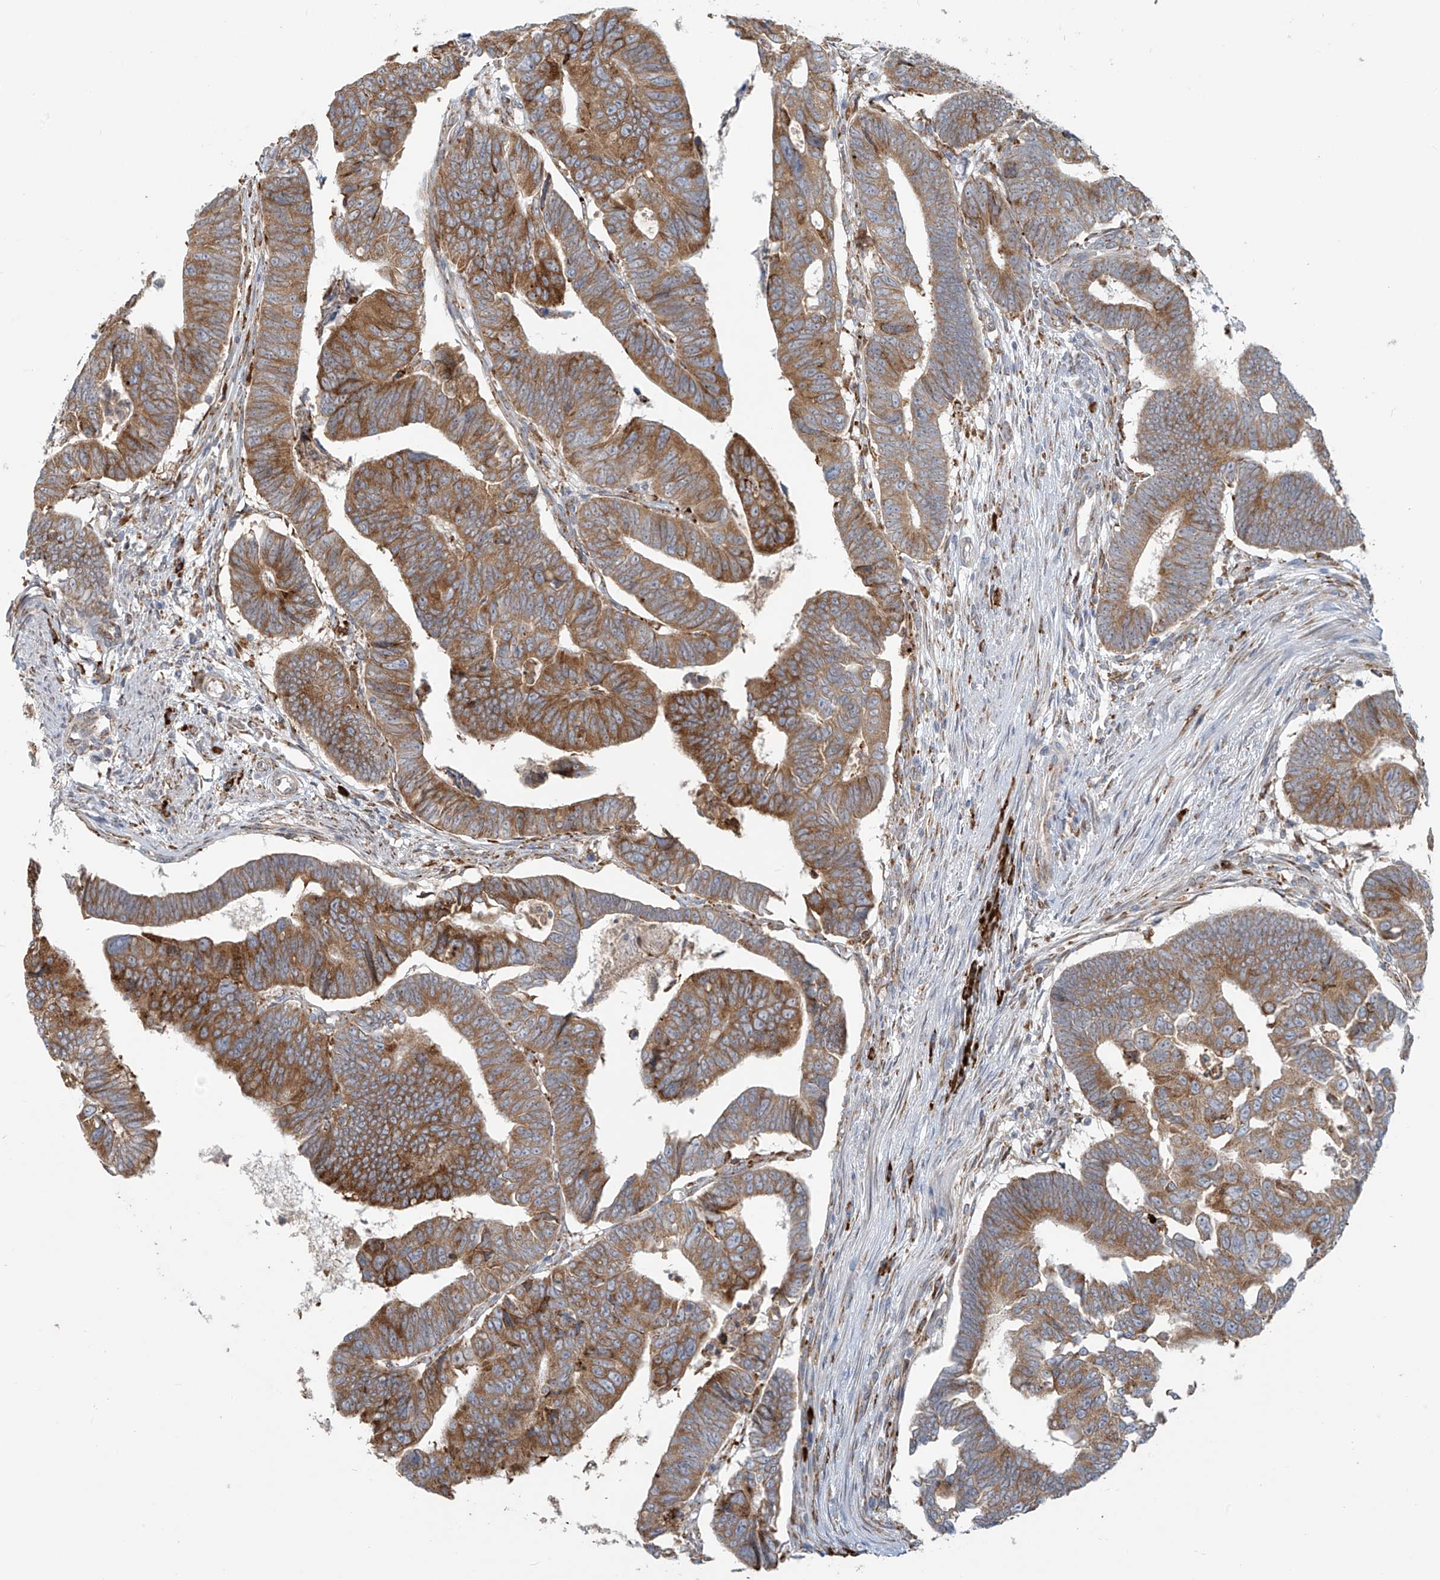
{"staining": {"intensity": "moderate", "quantity": ">75%", "location": "cytoplasmic/membranous"}, "tissue": "colorectal cancer", "cell_type": "Tumor cells", "image_type": "cancer", "snomed": [{"axis": "morphology", "description": "Adenocarcinoma, NOS"}, {"axis": "topography", "description": "Rectum"}], "caption": "Colorectal adenocarcinoma stained with a brown dye displays moderate cytoplasmic/membranous positive expression in approximately >75% of tumor cells.", "gene": "KATNIP", "patient": {"sex": "female", "age": 65}}